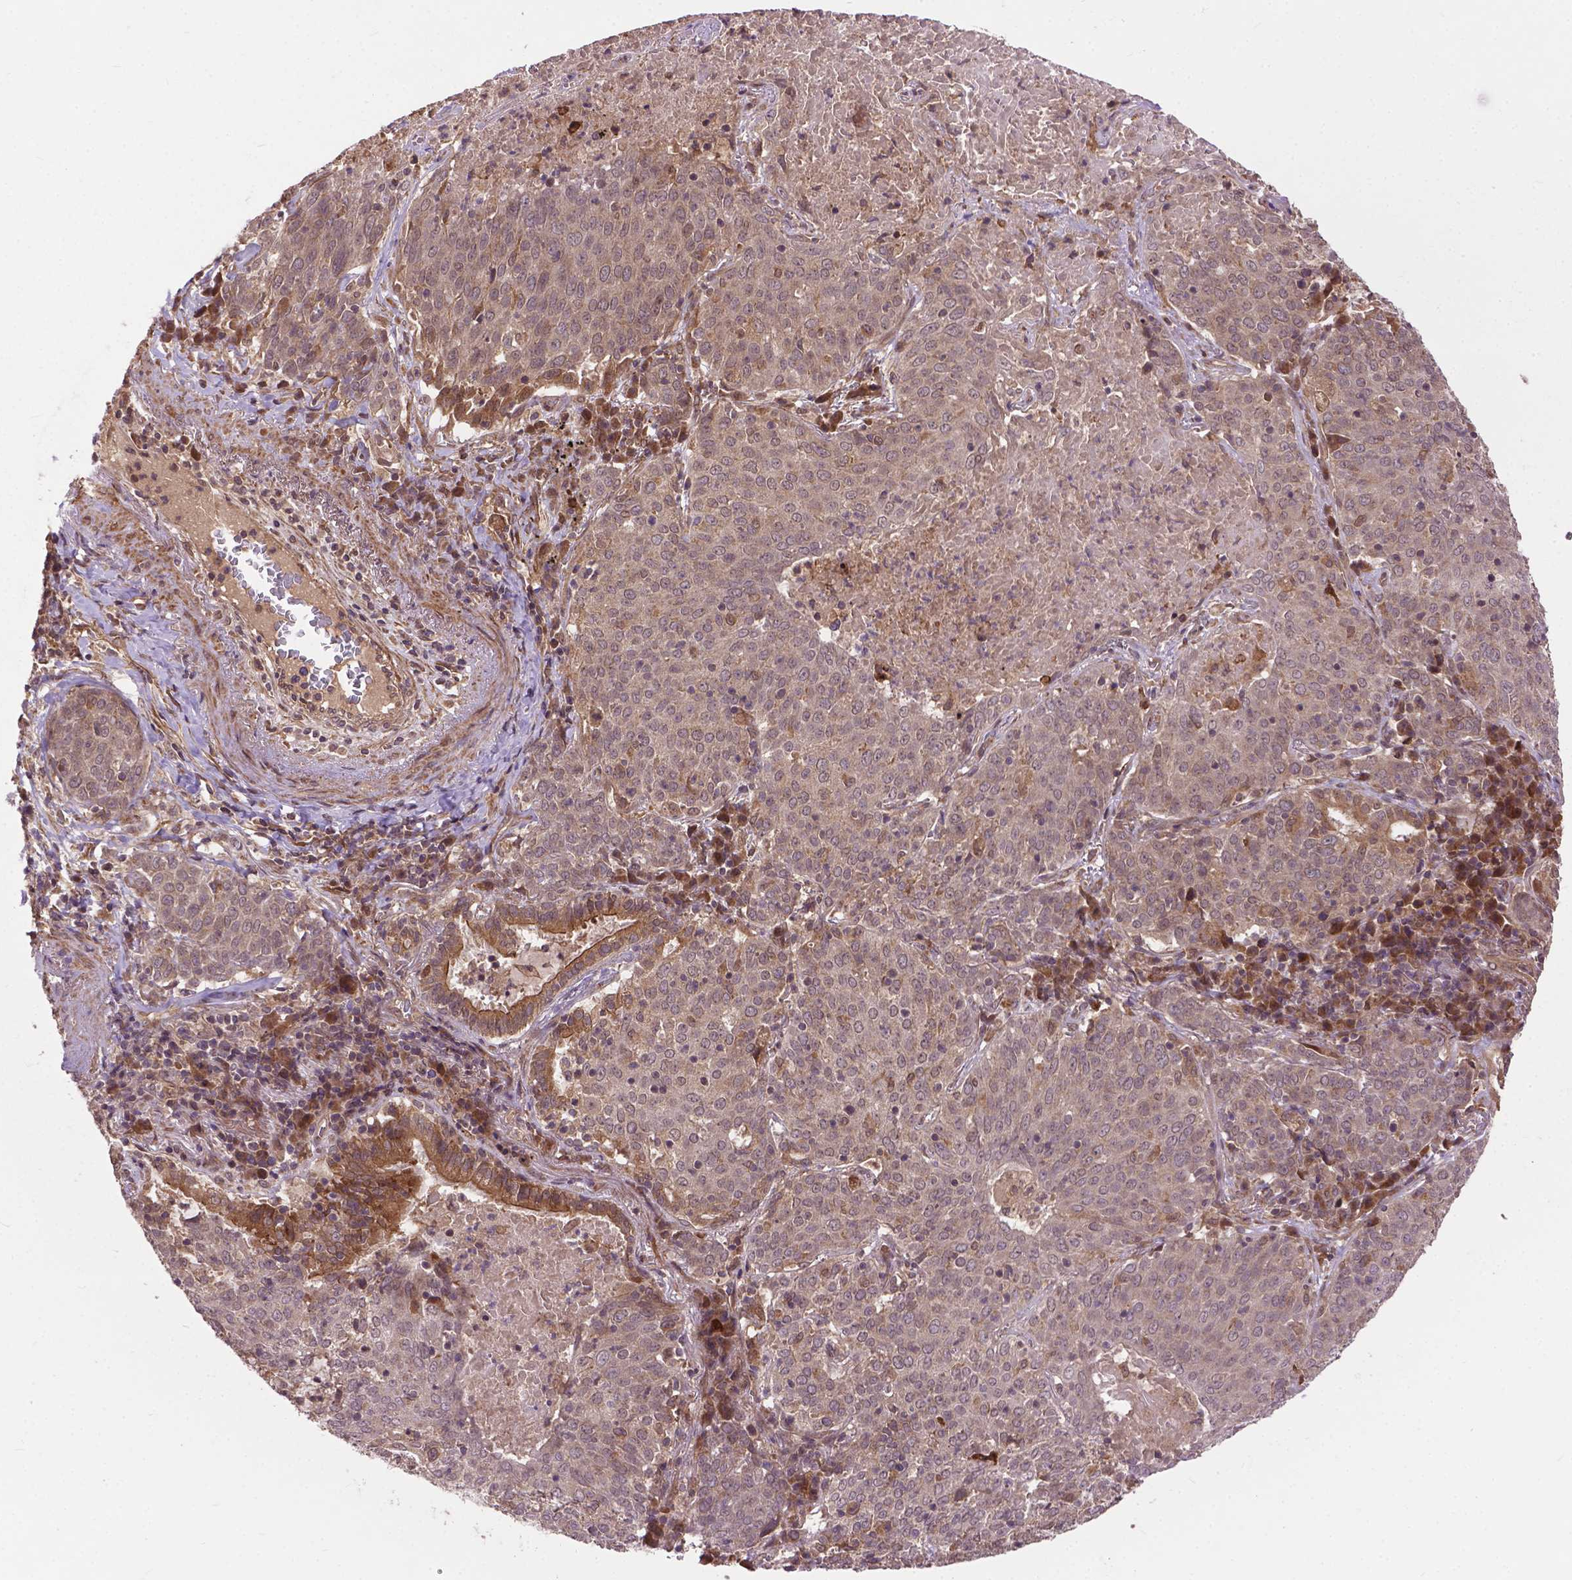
{"staining": {"intensity": "weak", "quantity": ">75%", "location": "cytoplasmic/membranous"}, "tissue": "lung cancer", "cell_type": "Tumor cells", "image_type": "cancer", "snomed": [{"axis": "morphology", "description": "Squamous cell carcinoma, NOS"}, {"axis": "topography", "description": "Lung"}], "caption": "Weak cytoplasmic/membranous protein positivity is identified in about >75% of tumor cells in lung squamous cell carcinoma.", "gene": "ZNF616", "patient": {"sex": "male", "age": 82}}